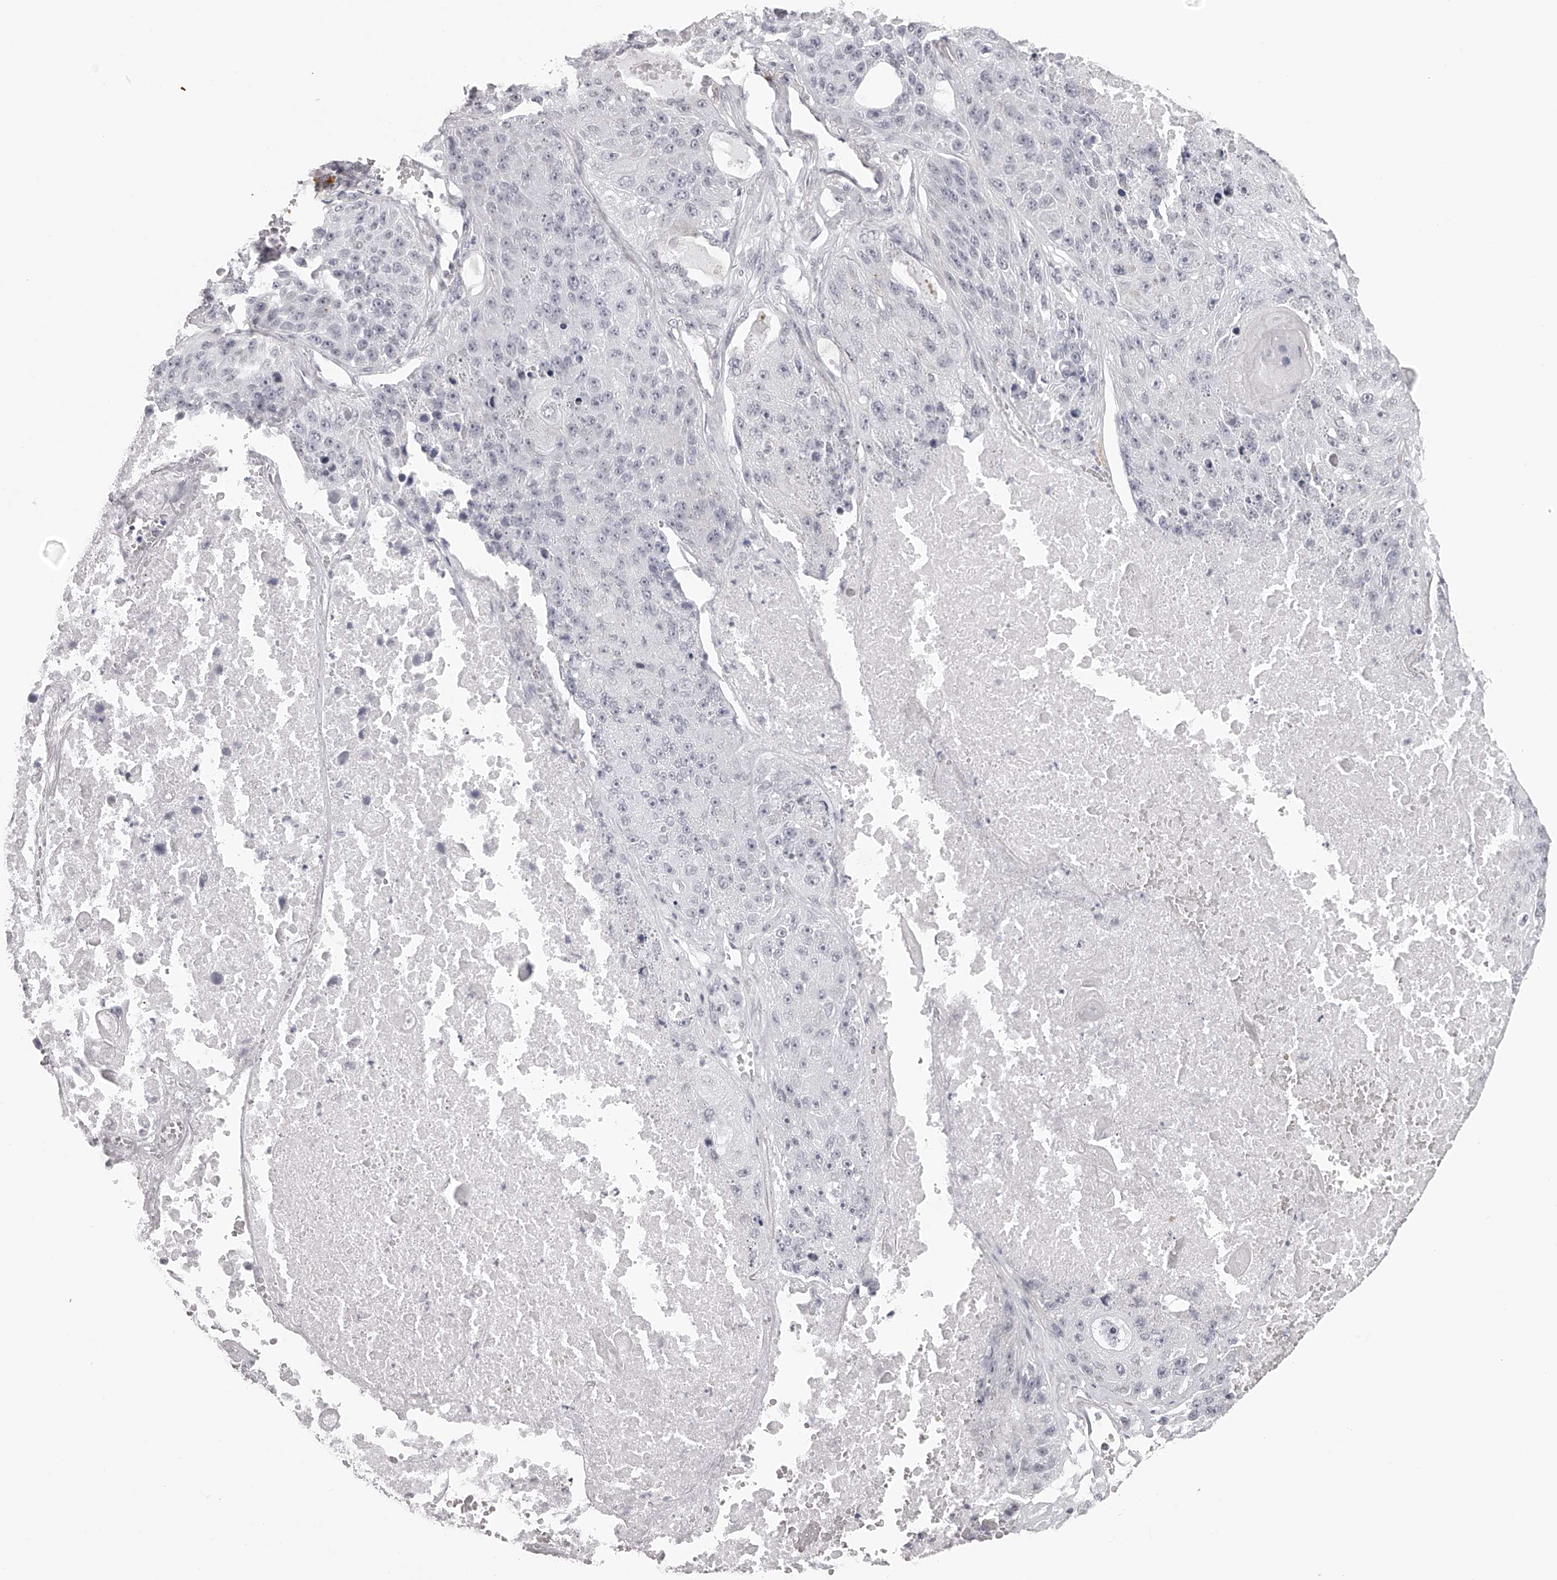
{"staining": {"intensity": "negative", "quantity": "none", "location": "none"}, "tissue": "lung cancer", "cell_type": "Tumor cells", "image_type": "cancer", "snomed": [{"axis": "morphology", "description": "Squamous cell carcinoma, NOS"}, {"axis": "topography", "description": "Lung"}], "caption": "IHC image of human lung cancer (squamous cell carcinoma) stained for a protein (brown), which displays no staining in tumor cells.", "gene": "SEC11C", "patient": {"sex": "male", "age": 61}}